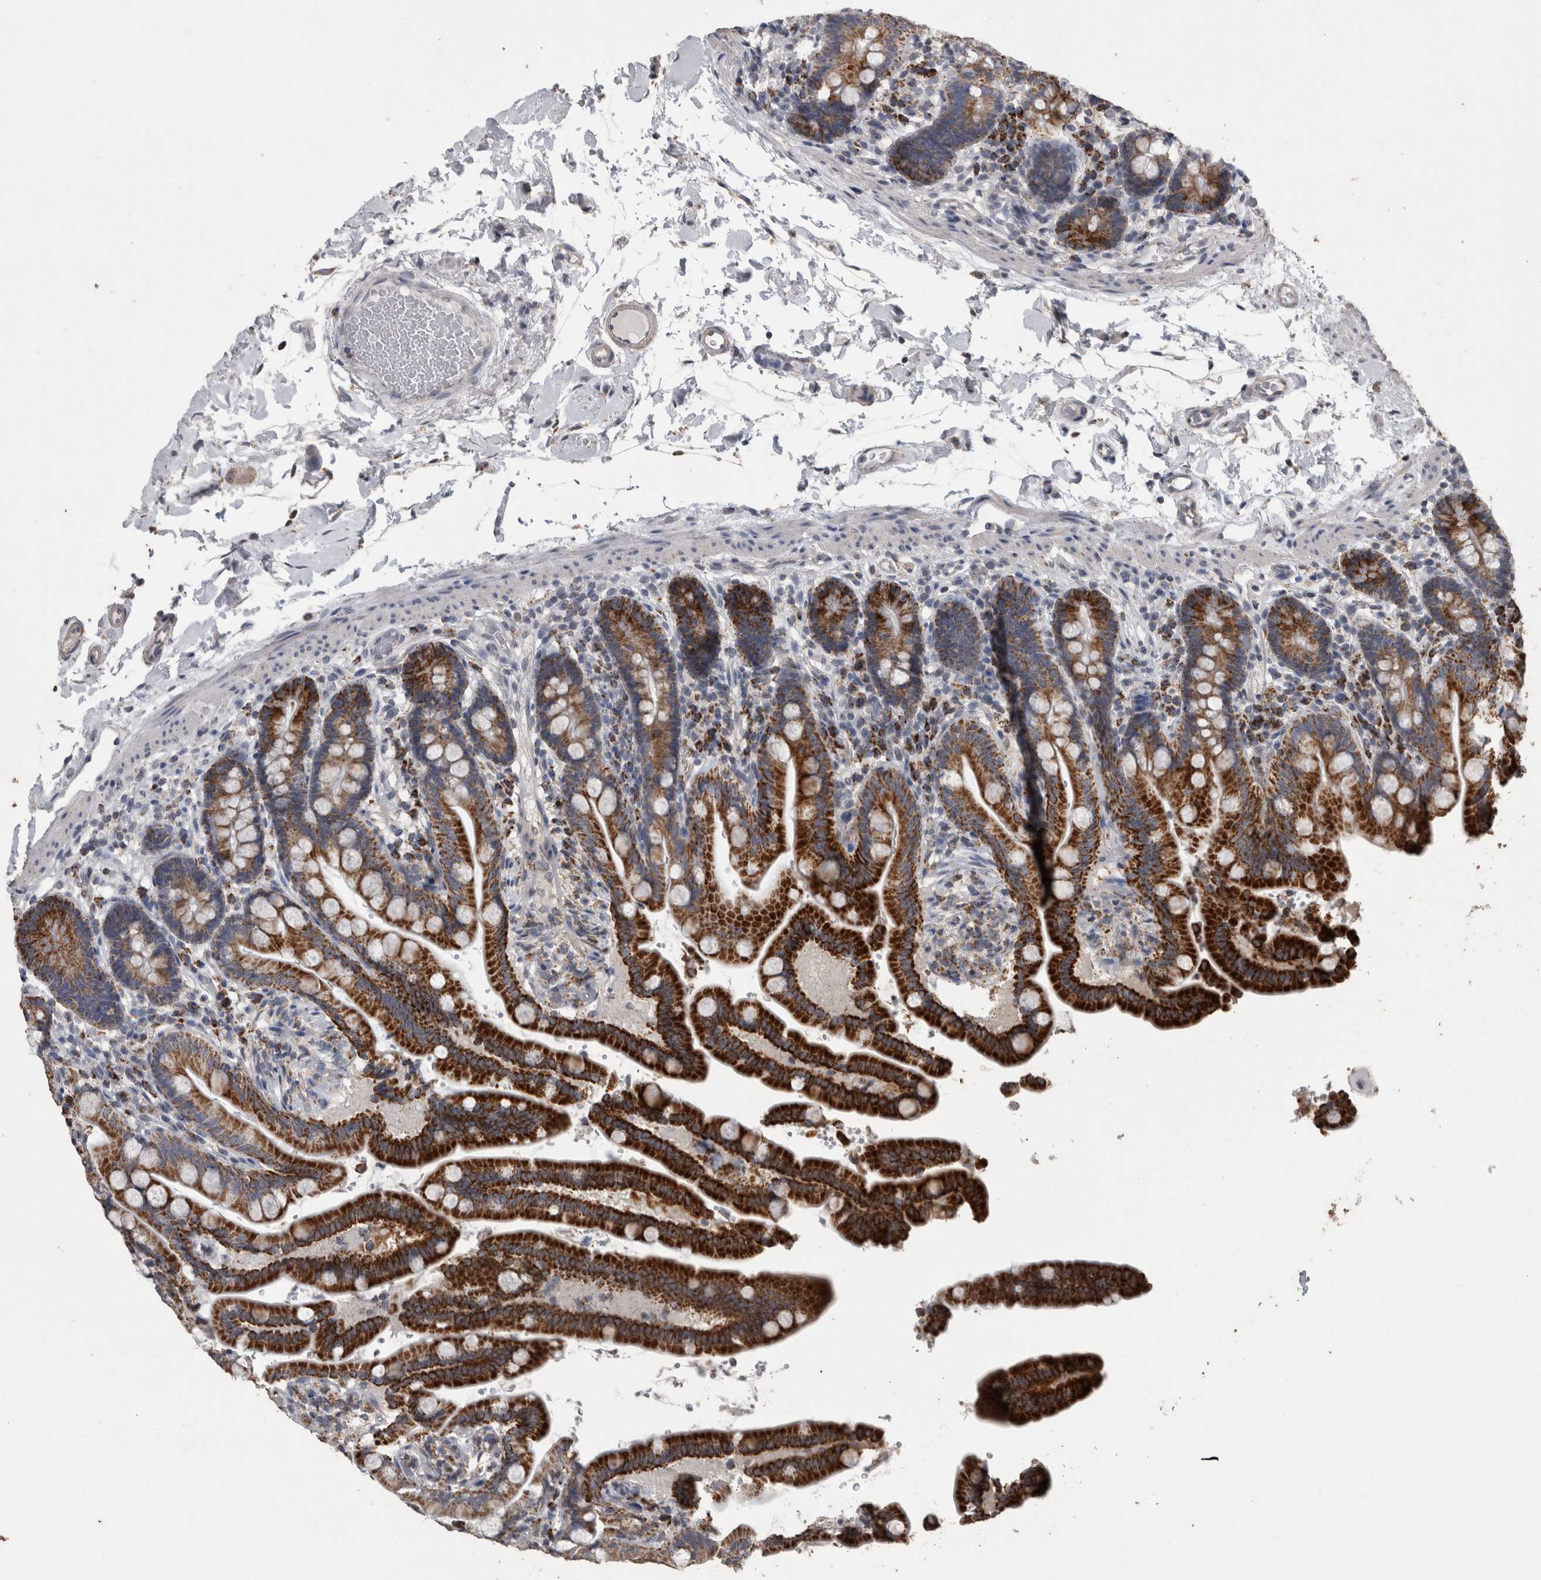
{"staining": {"intensity": "negative", "quantity": "none", "location": "none"}, "tissue": "colon", "cell_type": "Endothelial cells", "image_type": "normal", "snomed": [{"axis": "morphology", "description": "Normal tissue, NOS"}, {"axis": "topography", "description": "Smooth muscle"}, {"axis": "topography", "description": "Colon"}], "caption": "This image is of unremarkable colon stained with immunohistochemistry (IHC) to label a protein in brown with the nuclei are counter-stained blue. There is no positivity in endothelial cells. (Stains: DAB immunohistochemistry (IHC) with hematoxylin counter stain, Microscopy: brightfield microscopy at high magnification).", "gene": "ACADM", "patient": {"sex": "male", "age": 73}}